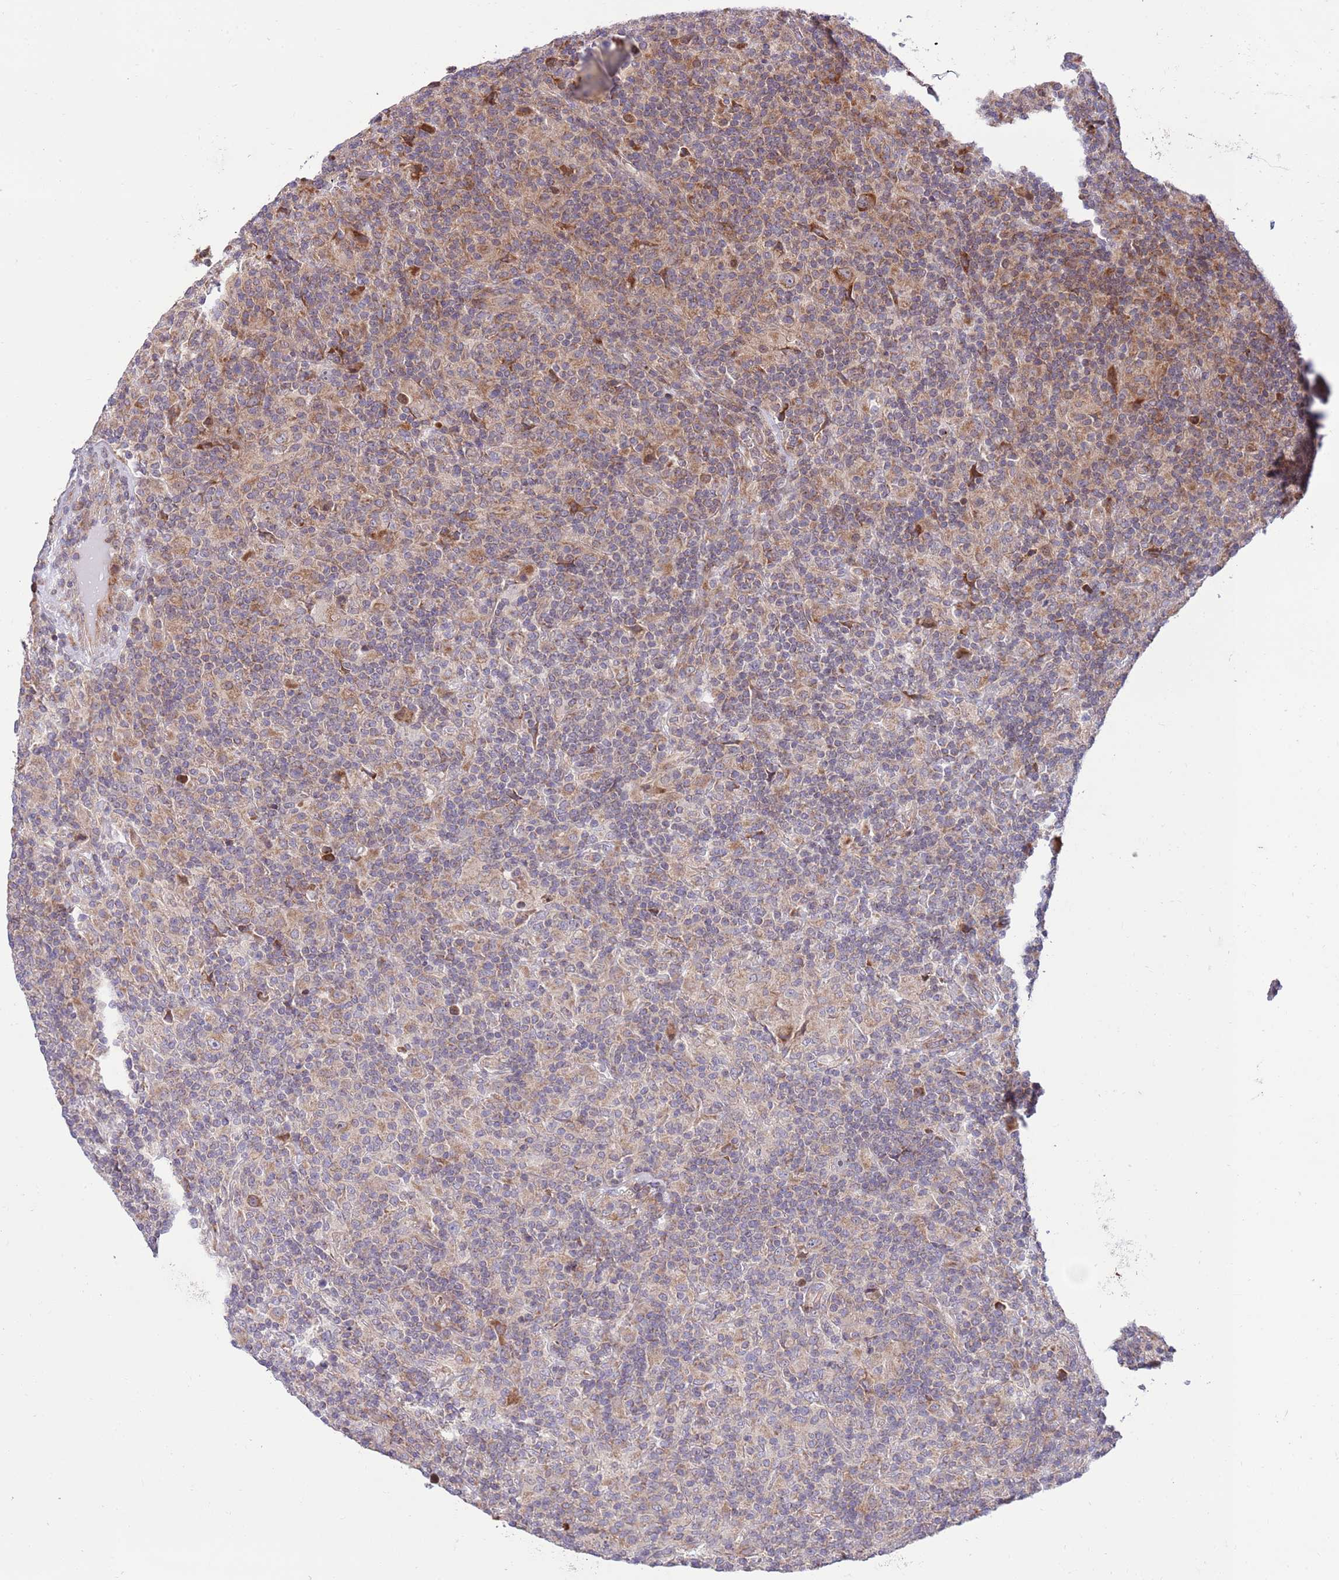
{"staining": {"intensity": "moderate", "quantity": "<25%", "location": "cytoplasmic/membranous"}, "tissue": "lymphoma", "cell_type": "Tumor cells", "image_type": "cancer", "snomed": [{"axis": "morphology", "description": "Hodgkin's disease, NOS"}, {"axis": "topography", "description": "Lymph node"}], "caption": "The image reveals staining of lymphoma, revealing moderate cytoplasmic/membranous protein expression (brown color) within tumor cells.", "gene": "DAND5", "patient": {"sex": "male", "age": 70}}